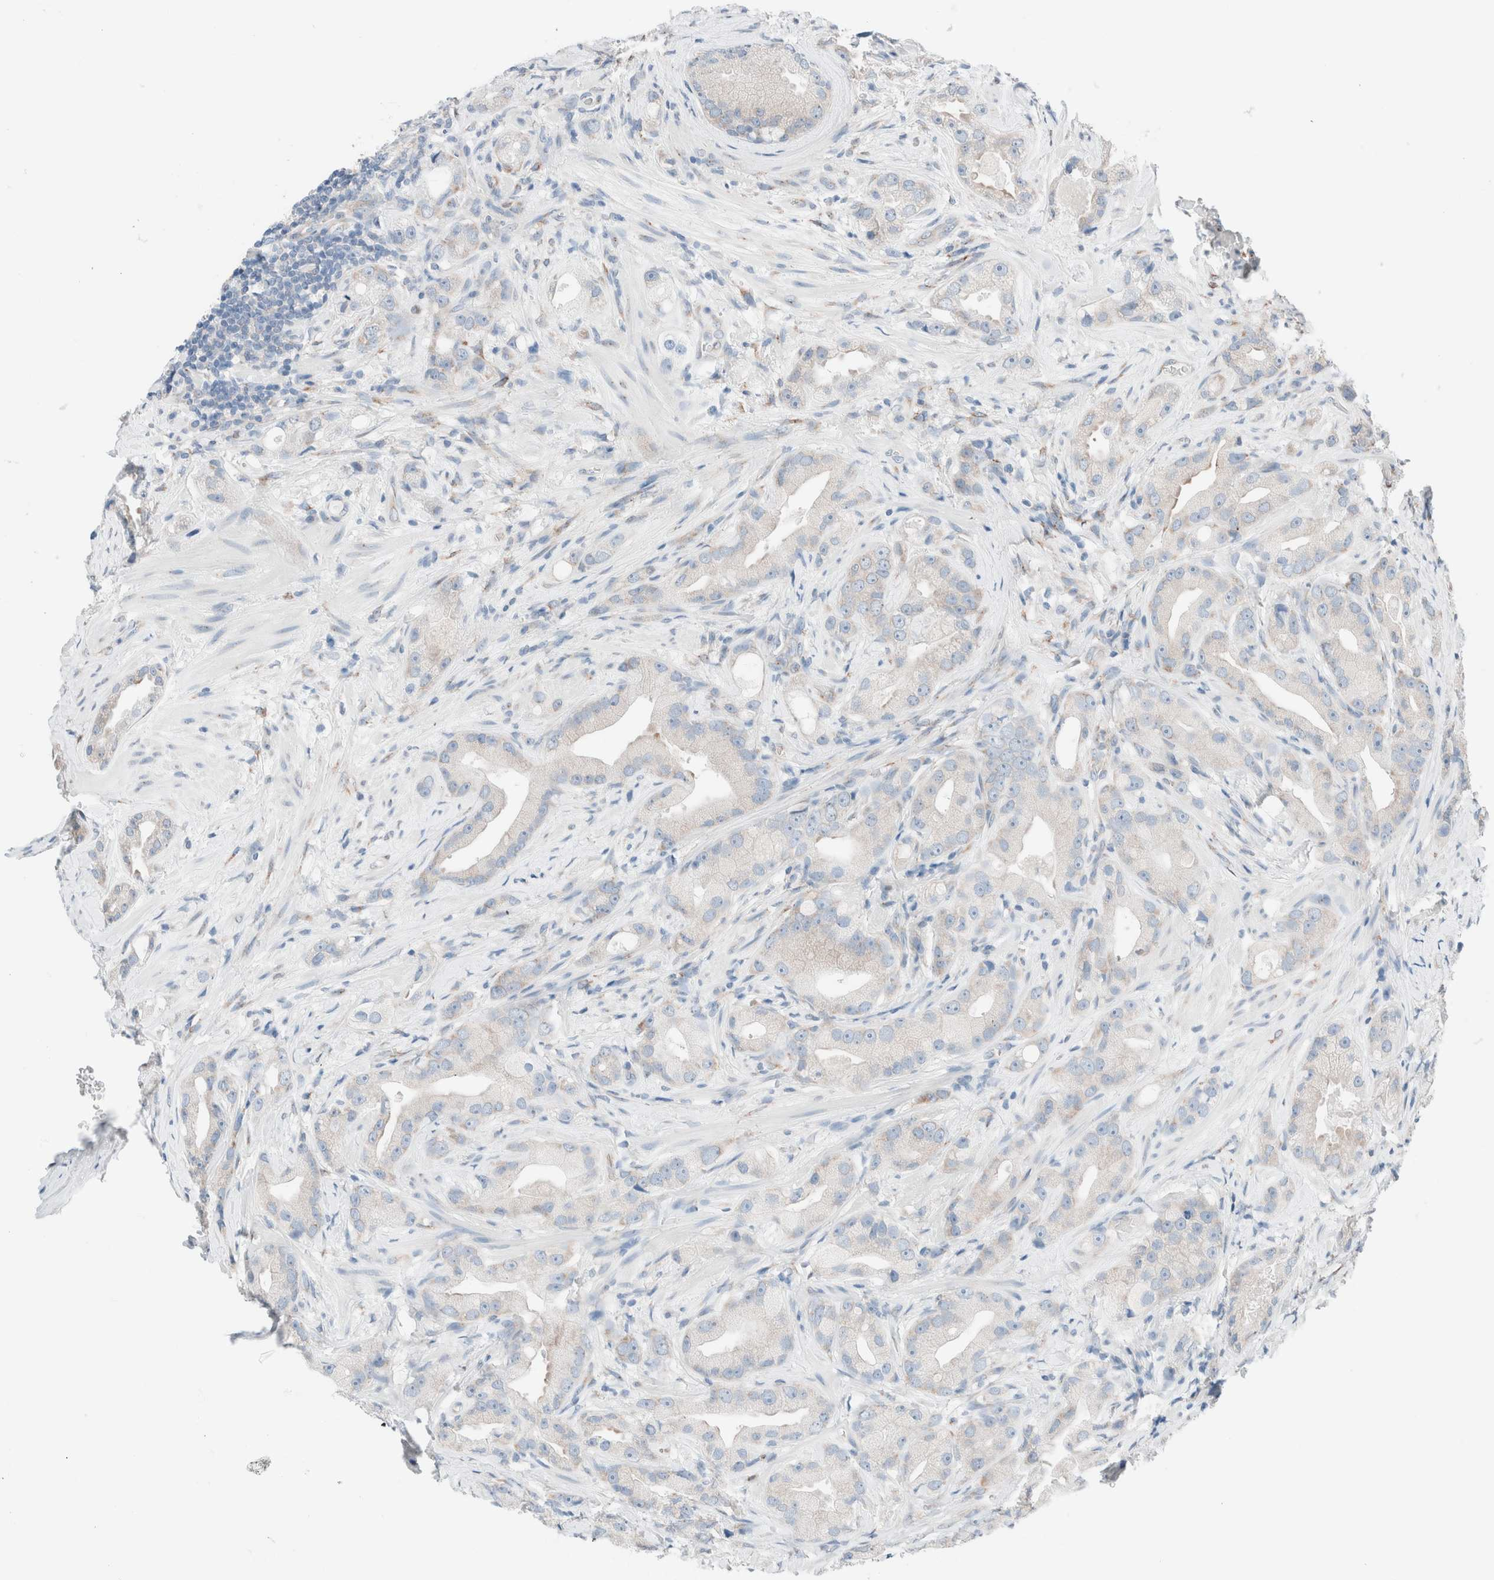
{"staining": {"intensity": "negative", "quantity": "none", "location": "none"}, "tissue": "prostate cancer", "cell_type": "Tumor cells", "image_type": "cancer", "snomed": [{"axis": "morphology", "description": "Adenocarcinoma, High grade"}, {"axis": "topography", "description": "Prostate"}], "caption": "High power microscopy photomicrograph of an immunohistochemistry image of adenocarcinoma (high-grade) (prostate), revealing no significant expression in tumor cells. (DAB IHC visualized using brightfield microscopy, high magnification).", "gene": "CASC3", "patient": {"sex": "male", "age": 63}}